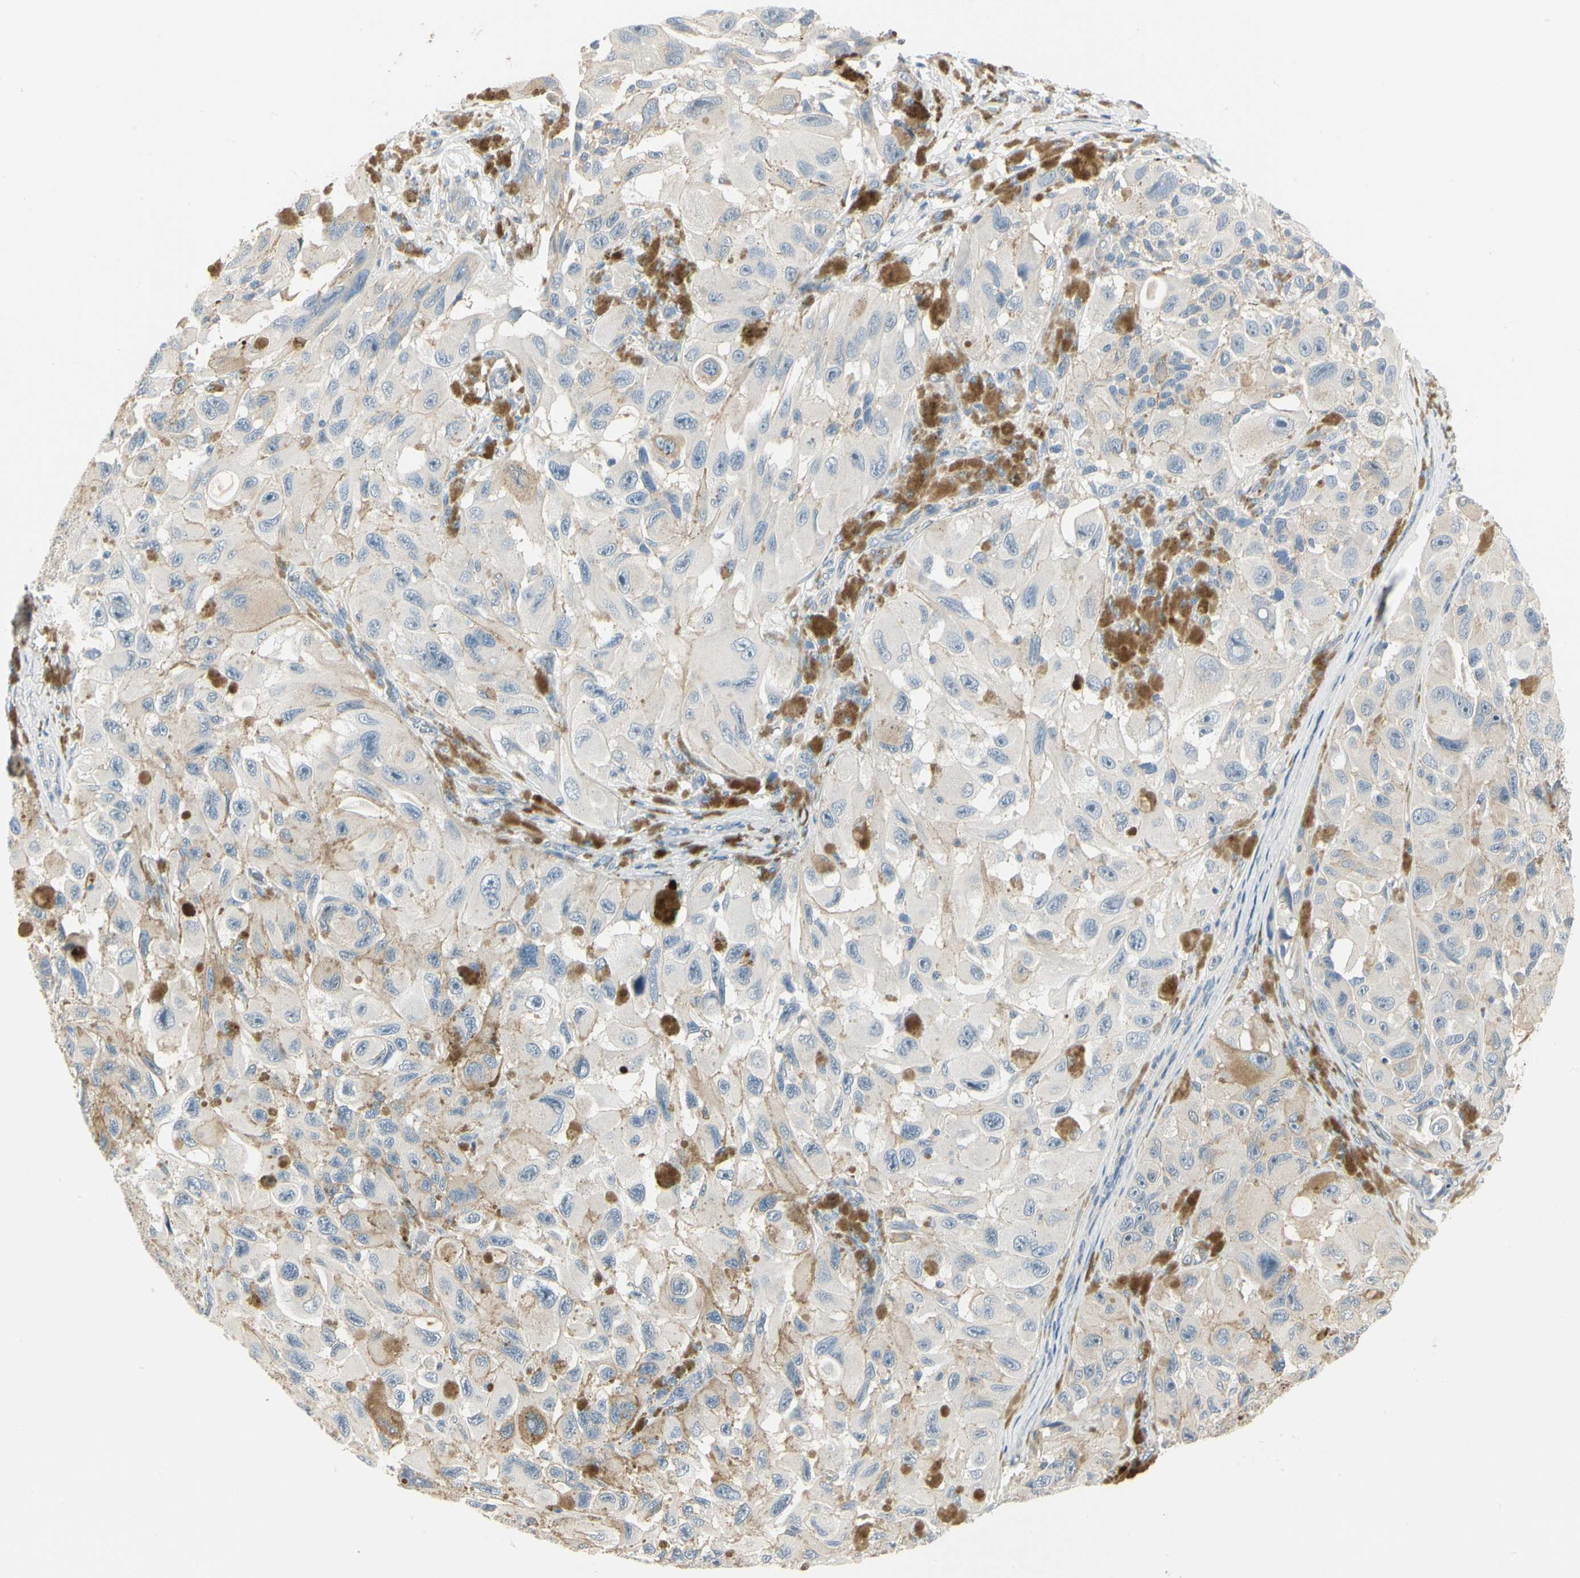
{"staining": {"intensity": "negative", "quantity": "none", "location": "none"}, "tissue": "melanoma", "cell_type": "Tumor cells", "image_type": "cancer", "snomed": [{"axis": "morphology", "description": "Malignant melanoma, NOS"}, {"axis": "topography", "description": "Skin"}], "caption": "Tumor cells are negative for protein expression in human malignant melanoma.", "gene": "DUSP12", "patient": {"sex": "female", "age": 73}}